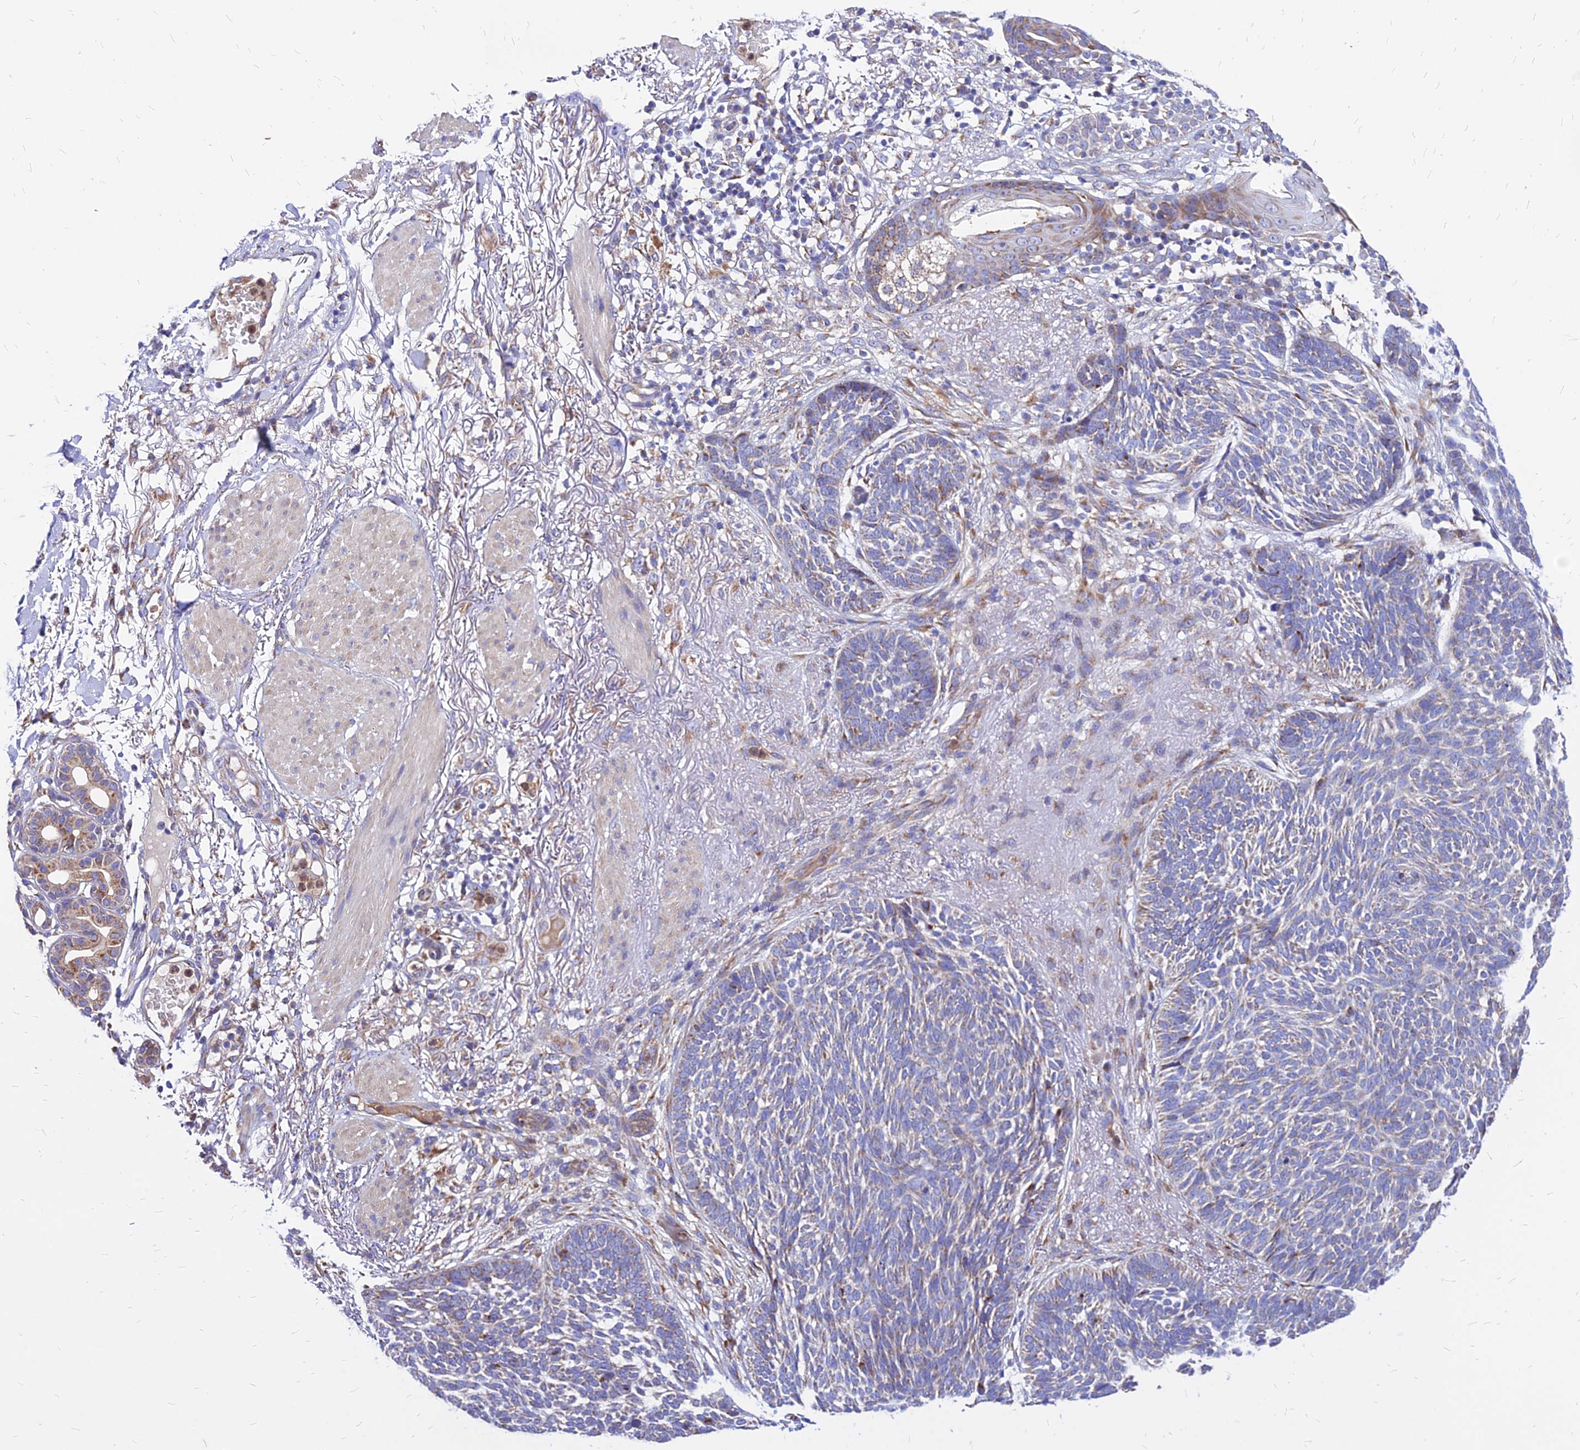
{"staining": {"intensity": "negative", "quantity": "none", "location": "none"}, "tissue": "skin cancer", "cell_type": "Tumor cells", "image_type": "cancer", "snomed": [{"axis": "morphology", "description": "Normal tissue, NOS"}, {"axis": "morphology", "description": "Basal cell carcinoma"}, {"axis": "topography", "description": "Skin"}], "caption": "This is an immunohistochemistry histopathology image of human skin cancer. There is no positivity in tumor cells.", "gene": "MRPL3", "patient": {"sex": "male", "age": 64}}